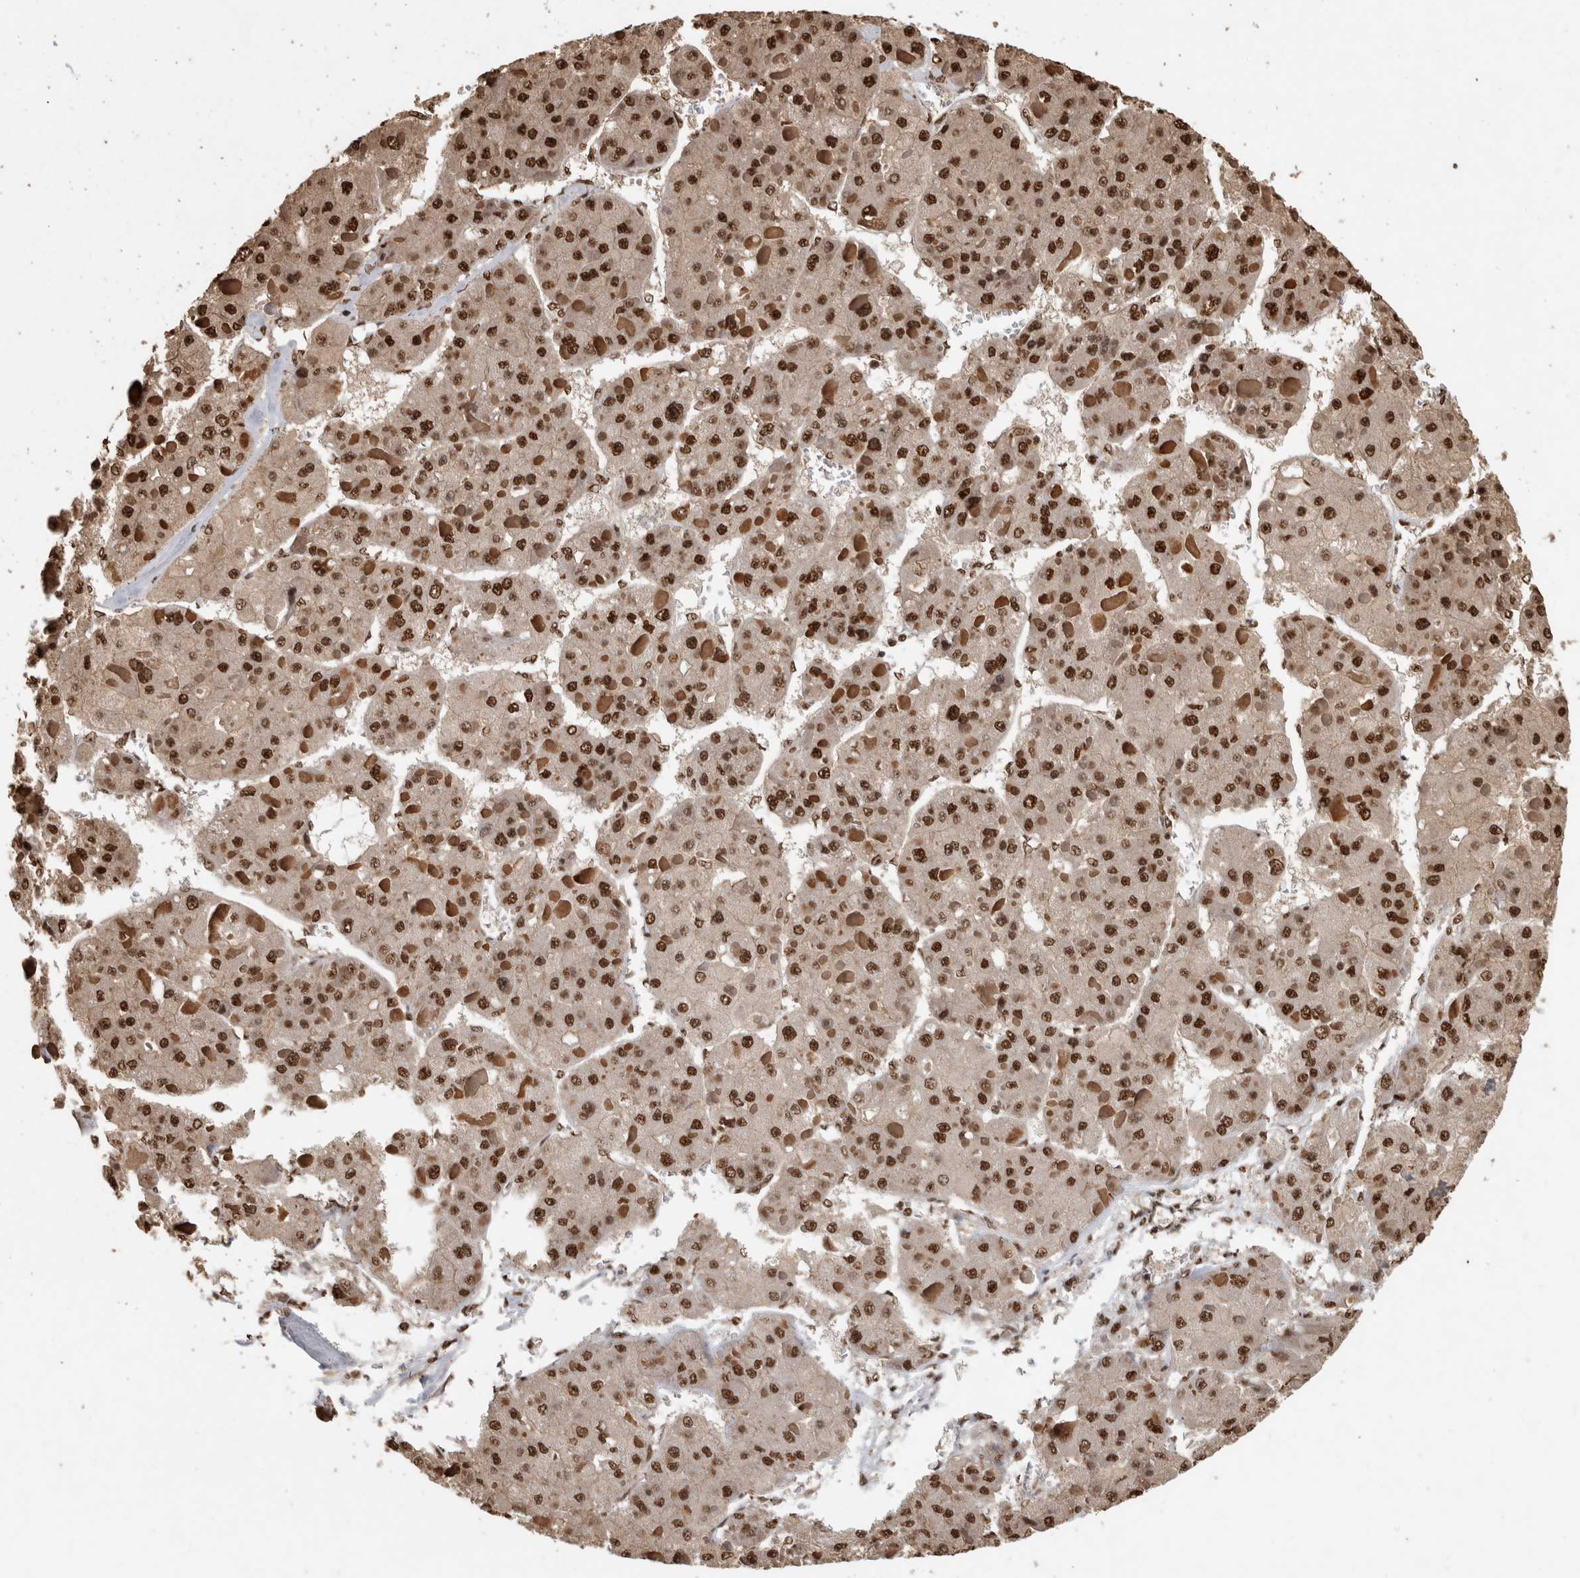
{"staining": {"intensity": "strong", "quantity": ">75%", "location": "nuclear"}, "tissue": "liver cancer", "cell_type": "Tumor cells", "image_type": "cancer", "snomed": [{"axis": "morphology", "description": "Carcinoma, Hepatocellular, NOS"}, {"axis": "topography", "description": "Liver"}], "caption": "A brown stain shows strong nuclear staining of a protein in human hepatocellular carcinoma (liver) tumor cells.", "gene": "RAD50", "patient": {"sex": "female", "age": 73}}